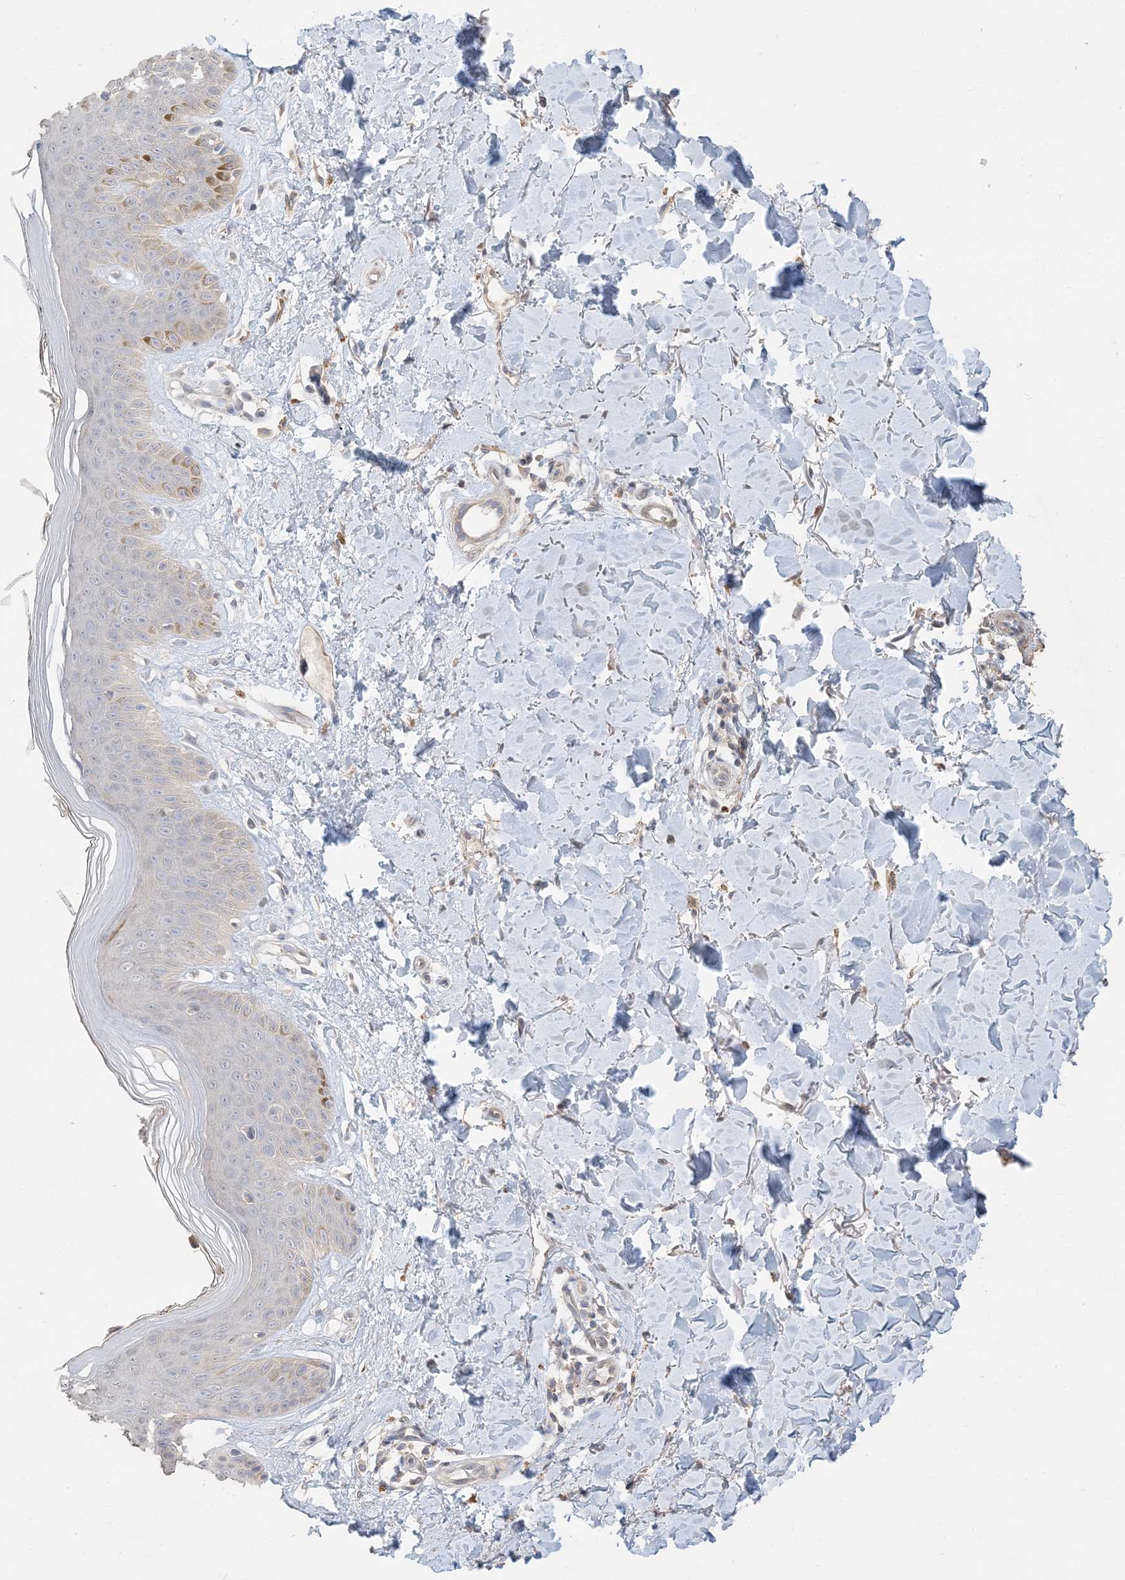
{"staining": {"intensity": "weak", "quantity": ">75%", "location": "cytoplasmic/membranous"}, "tissue": "skin", "cell_type": "Fibroblasts", "image_type": "normal", "snomed": [{"axis": "morphology", "description": "Normal tissue, NOS"}, {"axis": "topography", "description": "Skin"}], "caption": "This micrograph shows immunohistochemistry staining of normal skin, with low weak cytoplasmic/membranous expression in about >75% of fibroblasts.", "gene": "RNF175", "patient": {"sex": "female", "age": 64}}